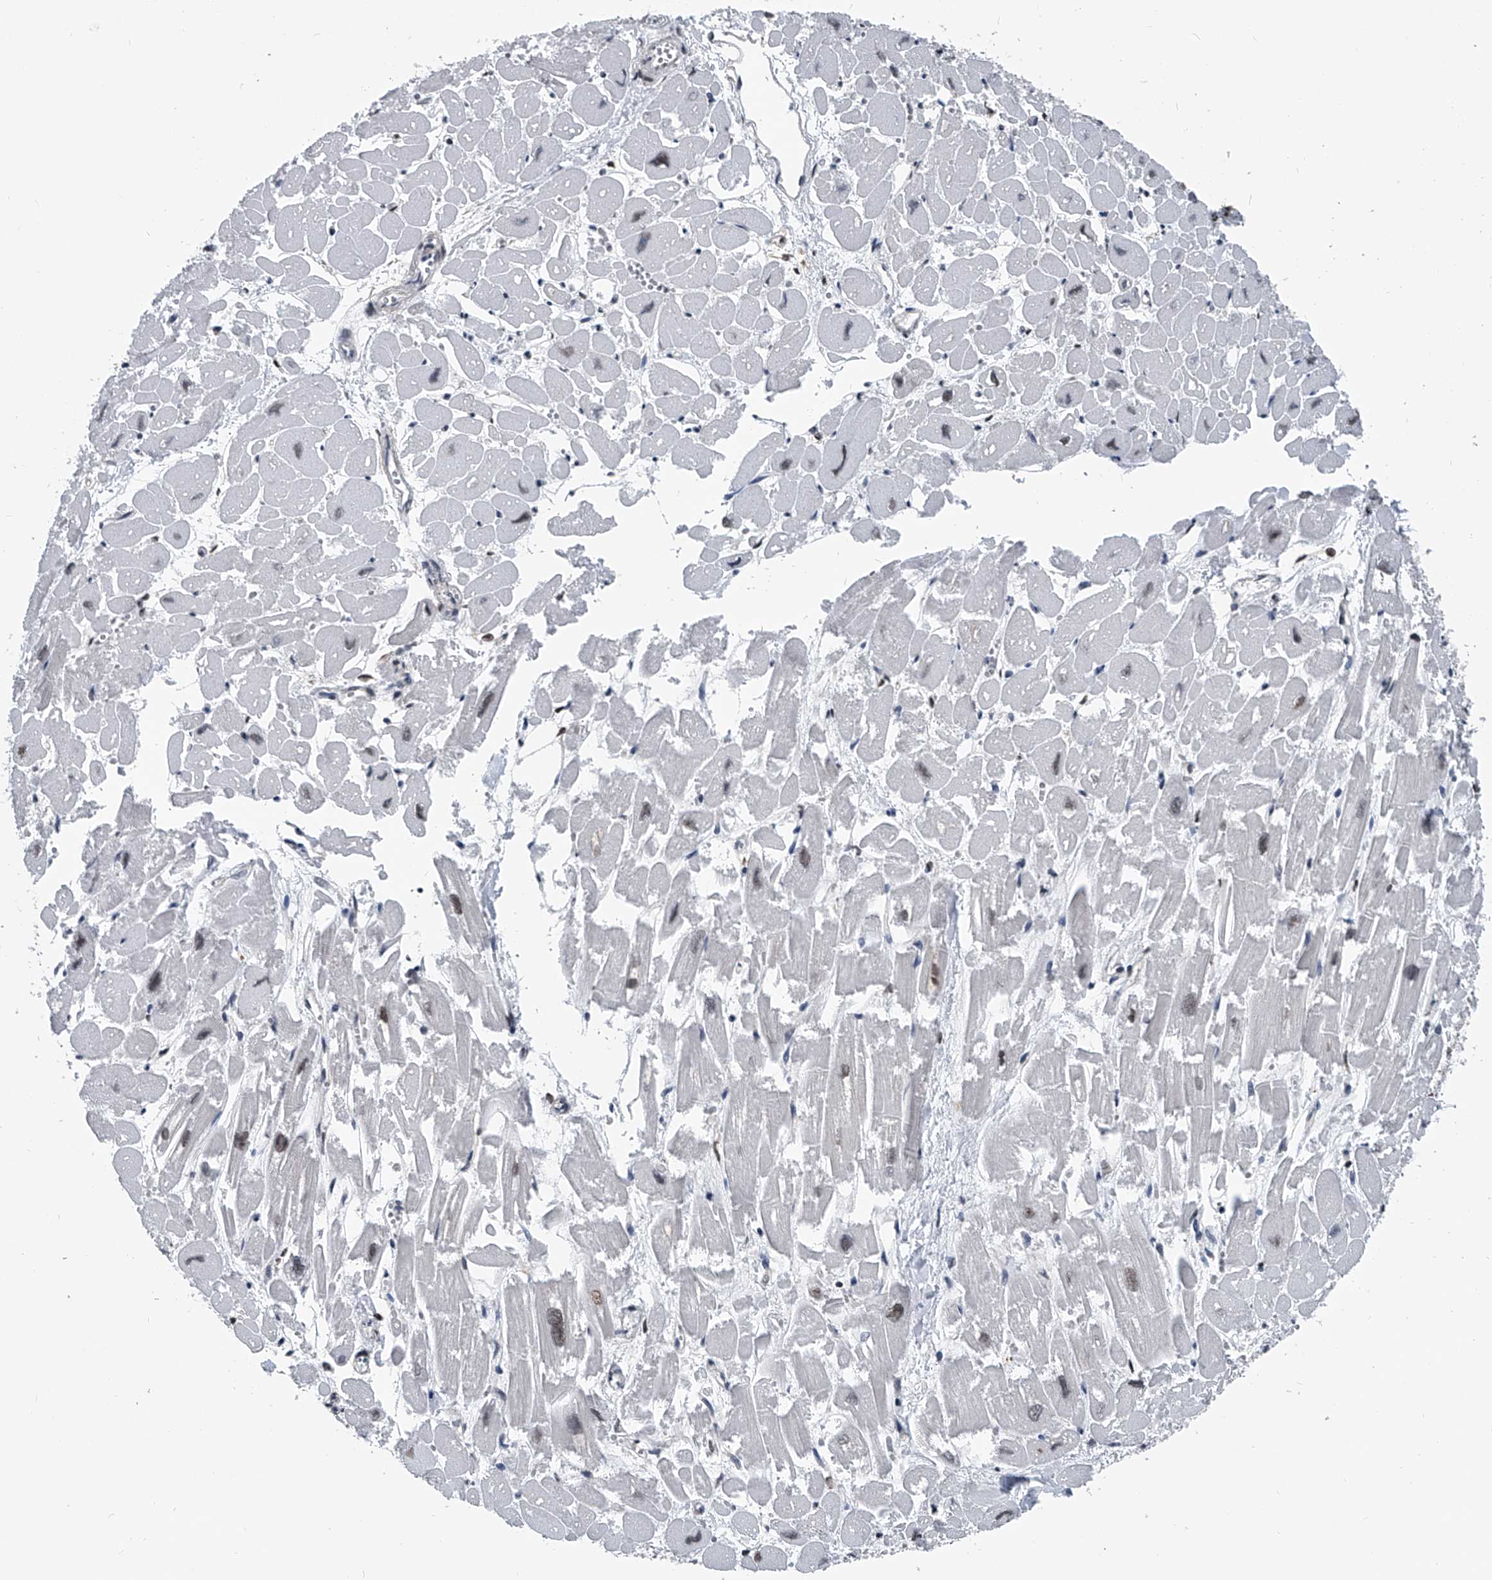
{"staining": {"intensity": "negative", "quantity": "none", "location": "none"}, "tissue": "heart muscle", "cell_type": "Cardiomyocytes", "image_type": "normal", "snomed": [{"axis": "morphology", "description": "Normal tissue, NOS"}, {"axis": "topography", "description": "Heart"}], "caption": "Immunohistochemistry histopathology image of unremarkable human heart muscle stained for a protein (brown), which shows no positivity in cardiomyocytes. The staining was performed using DAB to visualize the protein expression in brown, while the nuclei were stained in blue with hematoxylin (Magnification: 20x).", "gene": "FKBP5", "patient": {"sex": "male", "age": 54}}